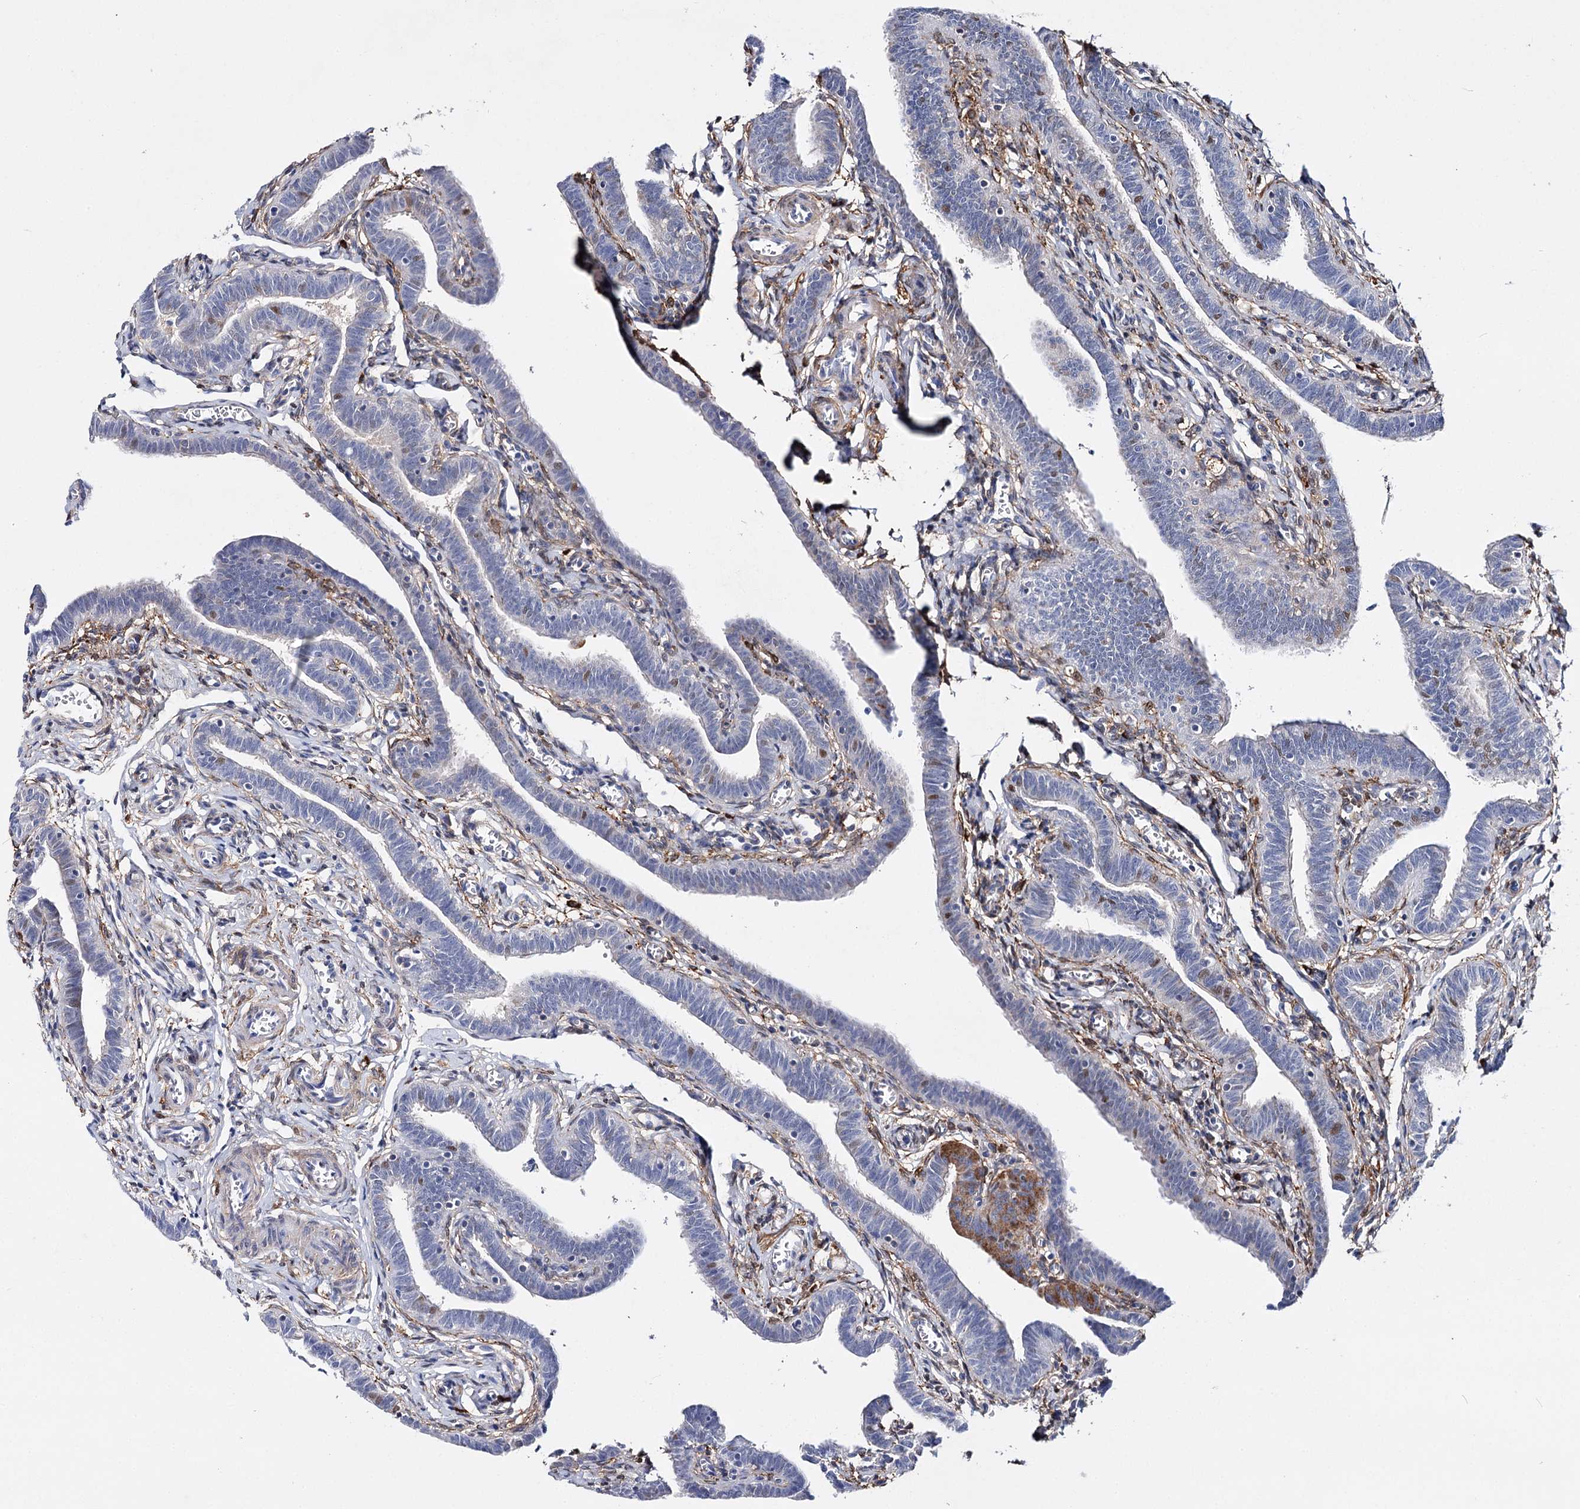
{"staining": {"intensity": "moderate", "quantity": "<25%", "location": "cytoplasmic/membranous"}, "tissue": "fallopian tube", "cell_type": "Glandular cells", "image_type": "normal", "snomed": [{"axis": "morphology", "description": "Normal tissue, NOS"}, {"axis": "topography", "description": "Fallopian tube"}], "caption": "Protein staining demonstrates moderate cytoplasmic/membranous expression in about <25% of glandular cells in benign fallopian tube.", "gene": "CFAP46", "patient": {"sex": "female", "age": 36}}